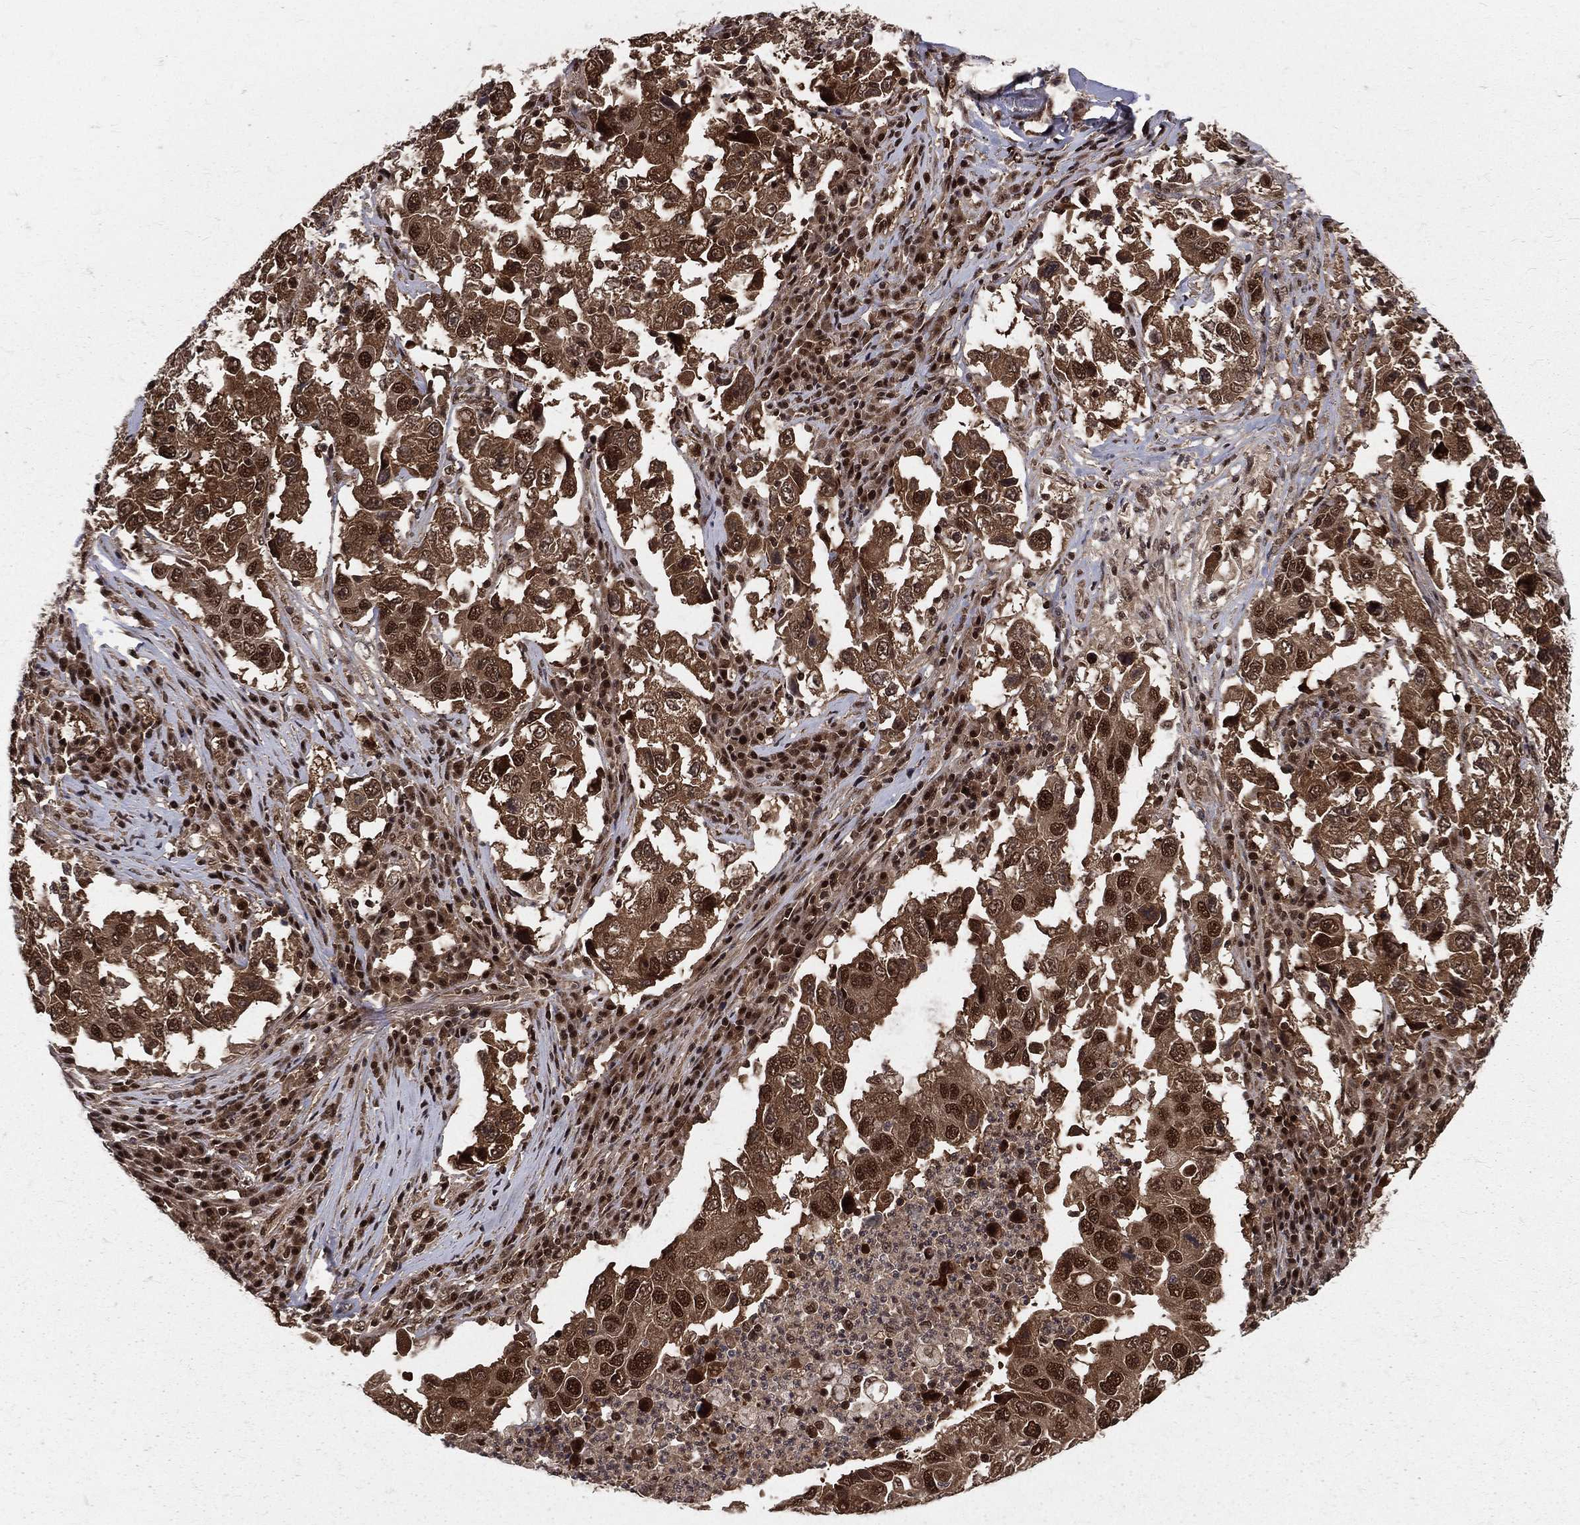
{"staining": {"intensity": "strong", "quantity": ">75%", "location": "cytoplasmic/membranous,nuclear"}, "tissue": "lung cancer", "cell_type": "Tumor cells", "image_type": "cancer", "snomed": [{"axis": "morphology", "description": "Adenocarcinoma, NOS"}, {"axis": "topography", "description": "Lung"}], "caption": "Immunohistochemical staining of adenocarcinoma (lung) displays high levels of strong cytoplasmic/membranous and nuclear protein expression in approximately >75% of tumor cells.", "gene": "COPS4", "patient": {"sex": "male", "age": 73}}